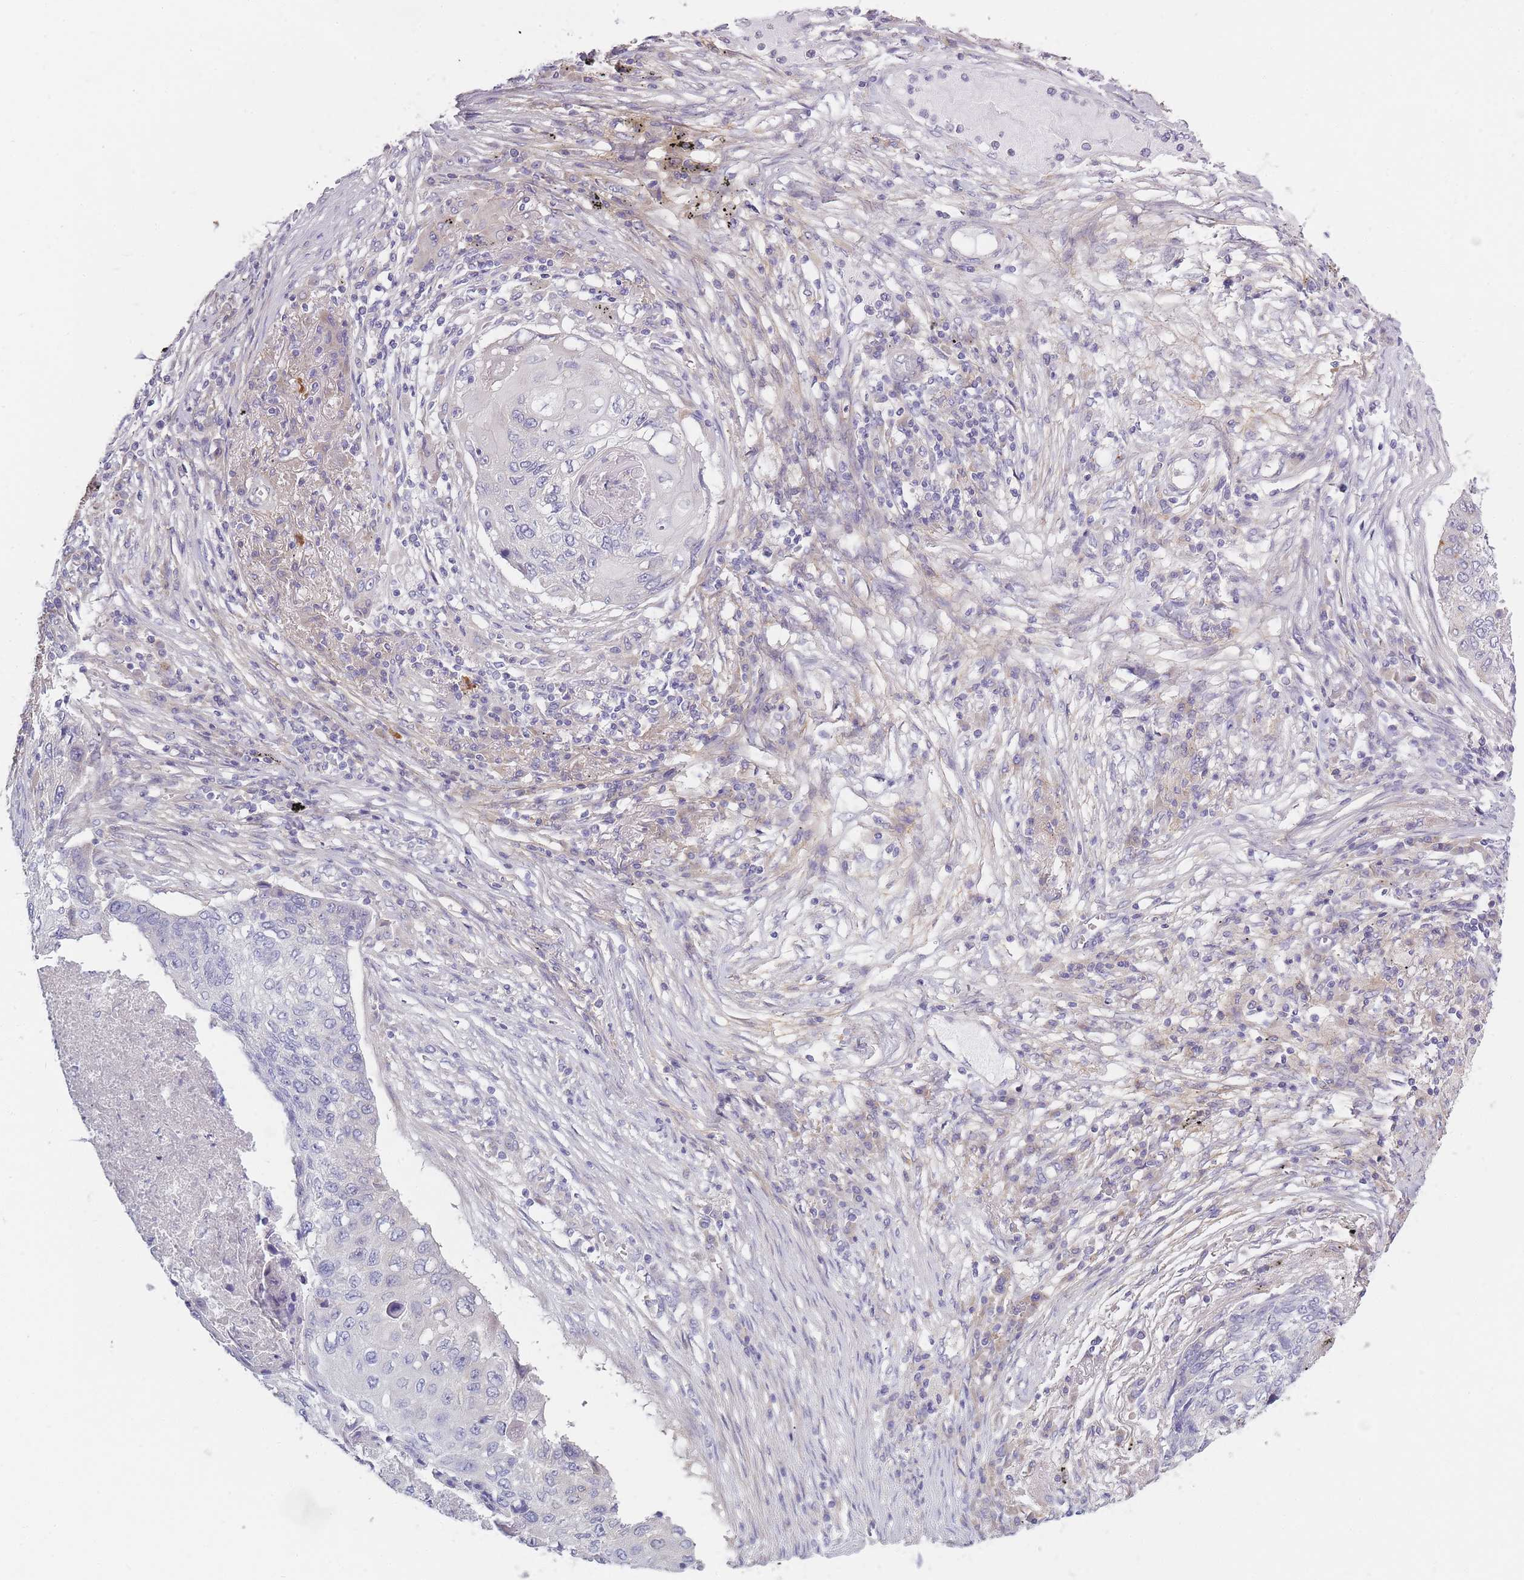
{"staining": {"intensity": "negative", "quantity": "none", "location": "none"}, "tissue": "lung cancer", "cell_type": "Tumor cells", "image_type": "cancer", "snomed": [{"axis": "morphology", "description": "Squamous cell carcinoma, NOS"}, {"axis": "topography", "description": "Lung"}], "caption": "Immunohistochemistry micrograph of lung squamous cell carcinoma stained for a protein (brown), which shows no expression in tumor cells.", "gene": "AP3M2", "patient": {"sex": "female", "age": 63}}